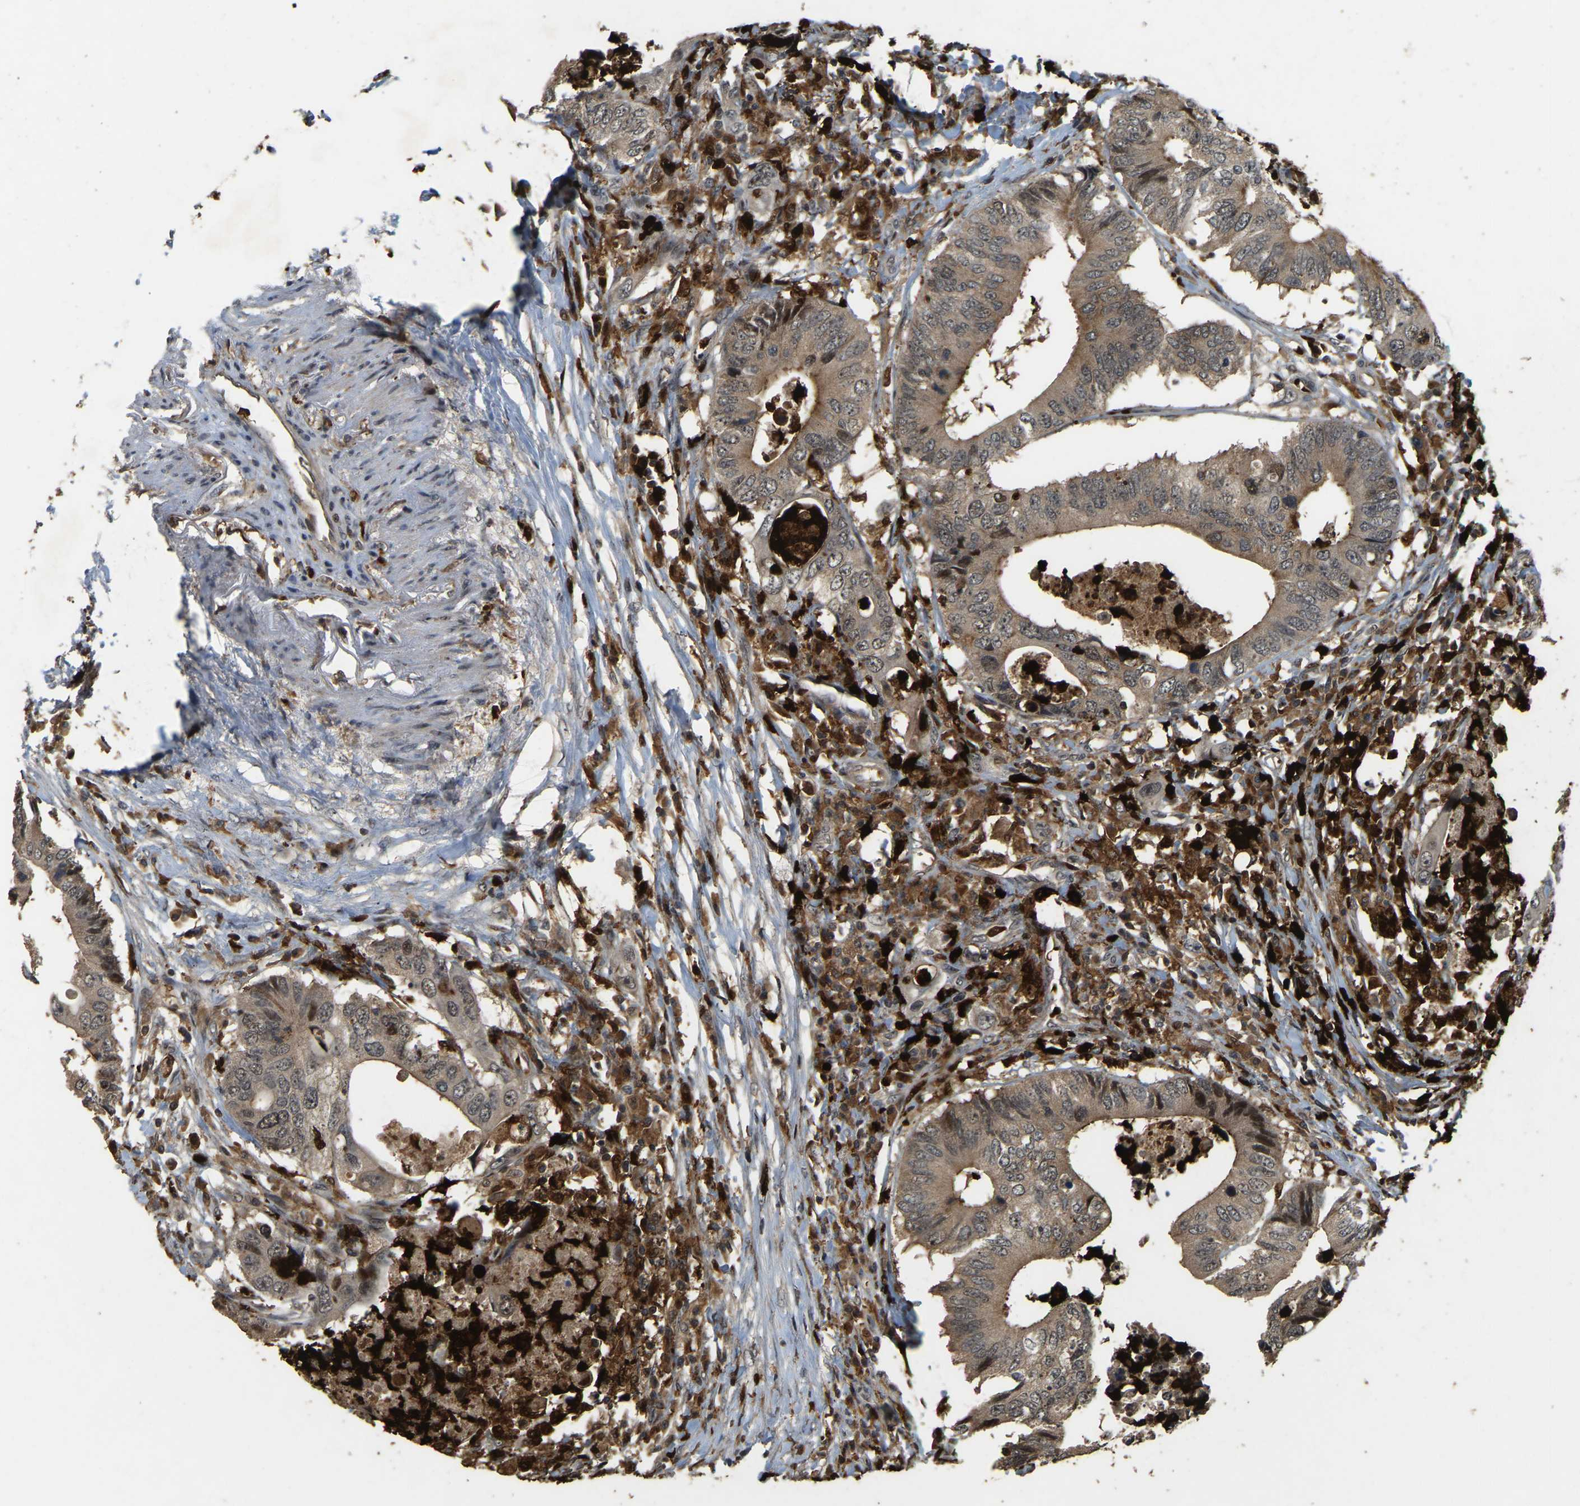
{"staining": {"intensity": "moderate", "quantity": ">75%", "location": "cytoplasmic/membranous"}, "tissue": "colorectal cancer", "cell_type": "Tumor cells", "image_type": "cancer", "snomed": [{"axis": "morphology", "description": "Adenocarcinoma, NOS"}, {"axis": "topography", "description": "Colon"}], "caption": "A brown stain shows moderate cytoplasmic/membranous expression of a protein in colorectal cancer (adenocarcinoma) tumor cells. The staining was performed using DAB to visualize the protein expression in brown, while the nuclei were stained in blue with hematoxylin (Magnification: 20x).", "gene": "RNF141", "patient": {"sex": "male", "age": 71}}